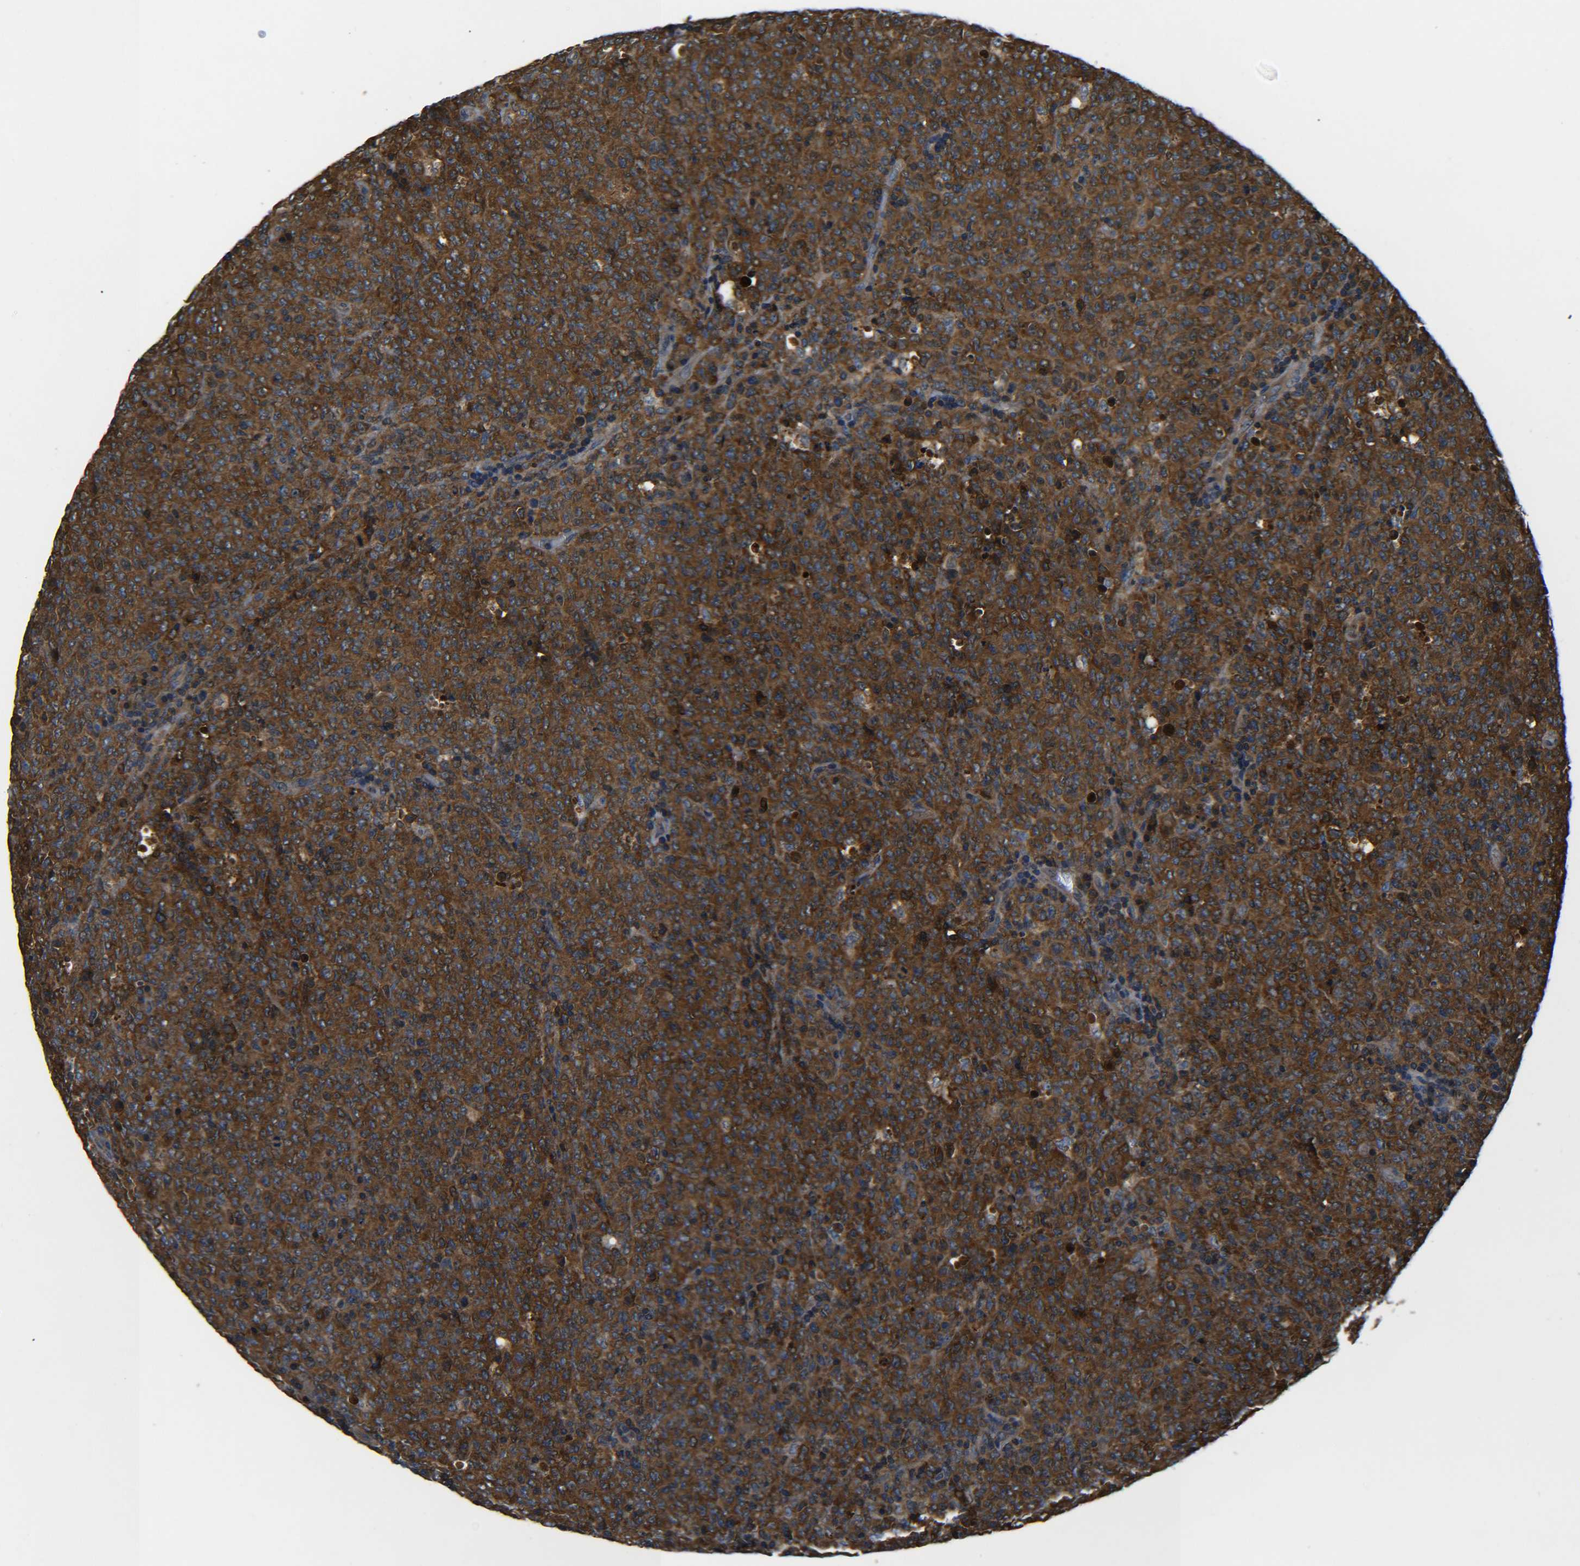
{"staining": {"intensity": "strong", "quantity": ">75%", "location": "cytoplasmic/membranous"}, "tissue": "lymphoma", "cell_type": "Tumor cells", "image_type": "cancer", "snomed": [{"axis": "morphology", "description": "Malignant lymphoma, non-Hodgkin's type, High grade"}, {"axis": "topography", "description": "Tonsil"}], "caption": "Tumor cells demonstrate high levels of strong cytoplasmic/membranous expression in about >75% of cells in malignant lymphoma, non-Hodgkin's type (high-grade). The staining was performed using DAB (3,3'-diaminobenzidine), with brown indicating positive protein expression. Nuclei are stained blue with hematoxylin.", "gene": "PREB", "patient": {"sex": "female", "age": 36}}